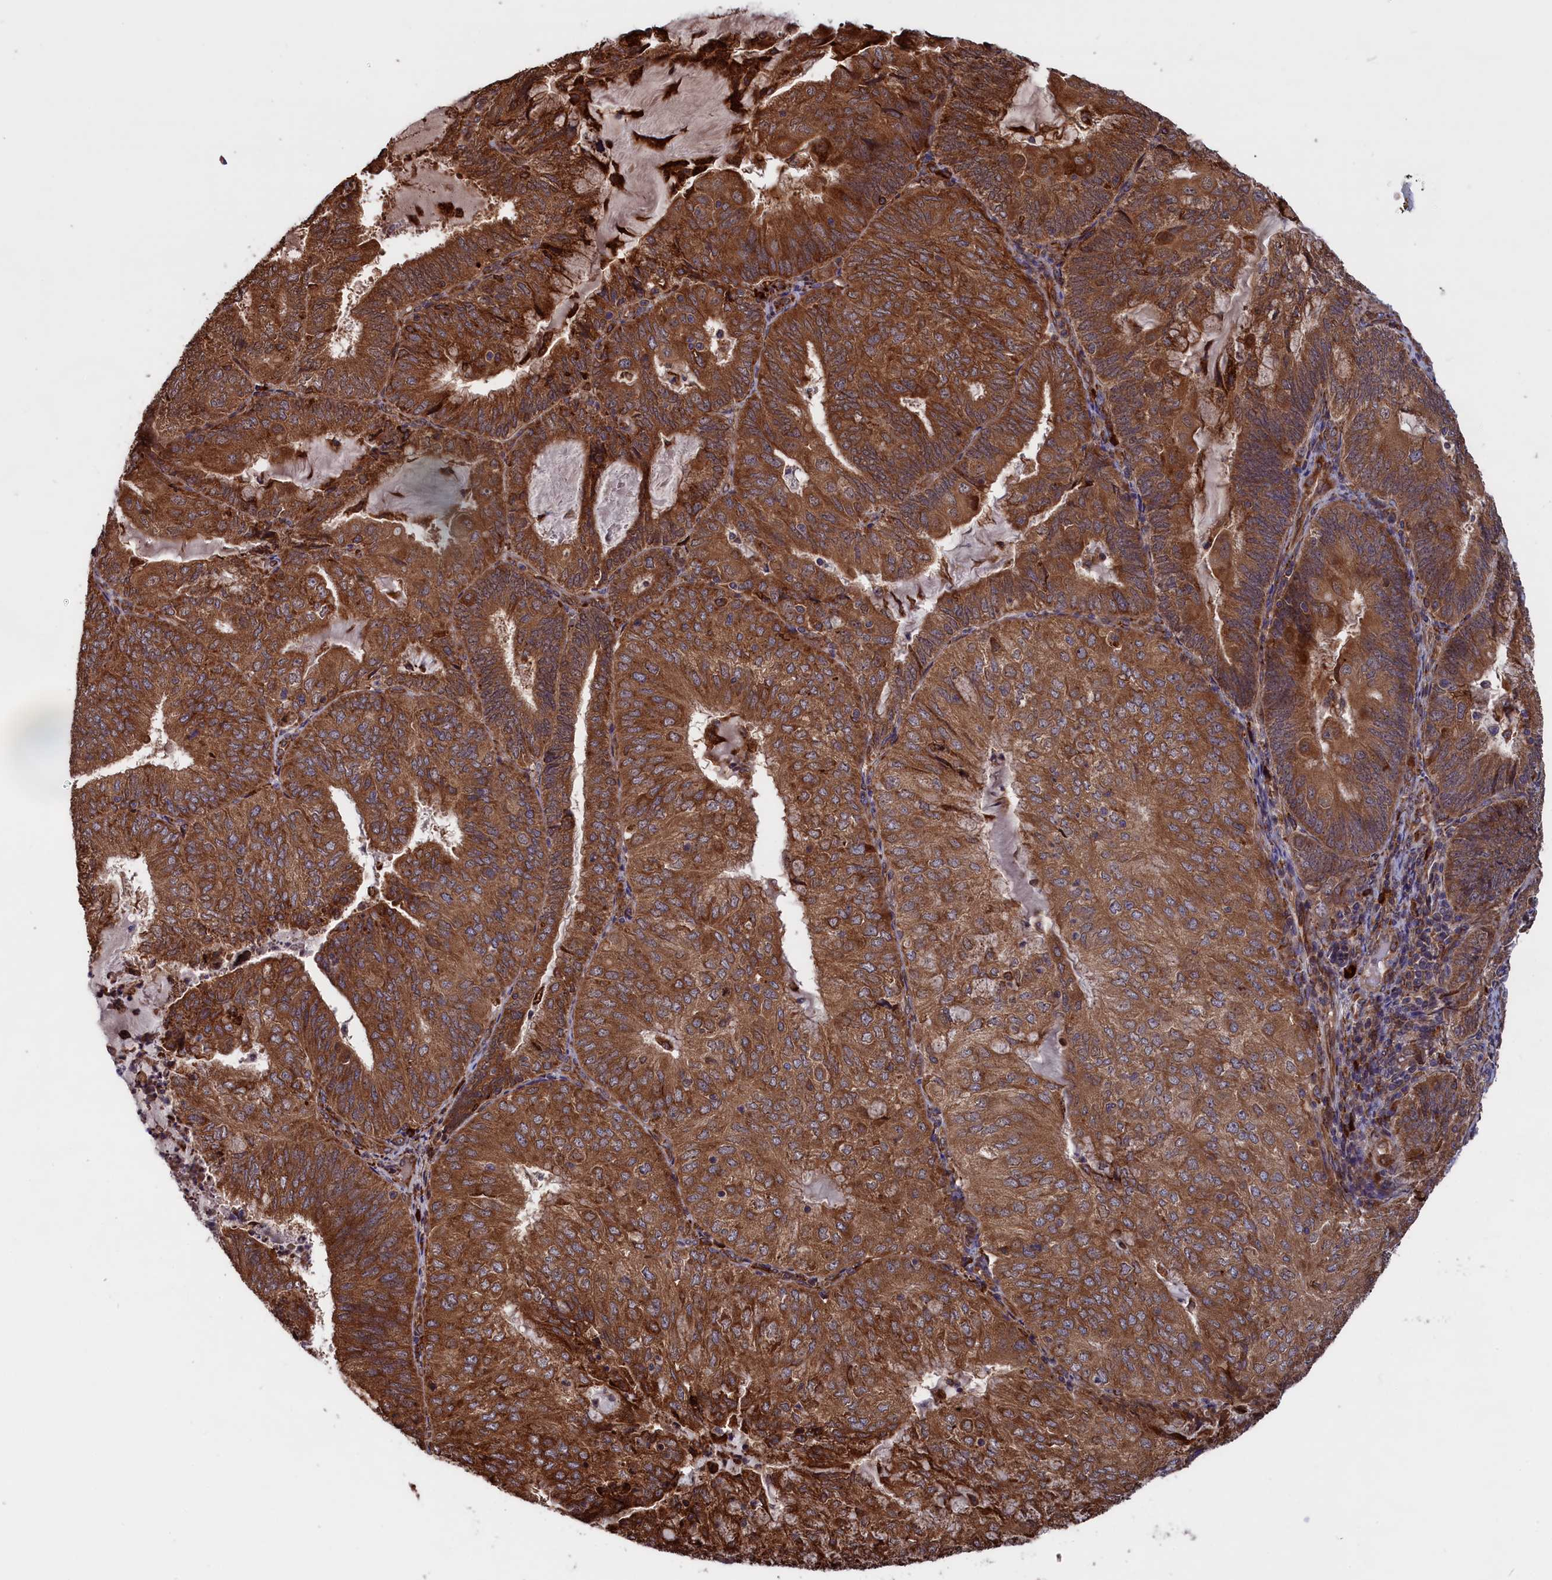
{"staining": {"intensity": "moderate", "quantity": ">75%", "location": "cytoplasmic/membranous"}, "tissue": "endometrial cancer", "cell_type": "Tumor cells", "image_type": "cancer", "snomed": [{"axis": "morphology", "description": "Adenocarcinoma, NOS"}, {"axis": "topography", "description": "Endometrium"}], "caption": "Approximately >75% of tumor cells in endometrial cancer exhibit moderate cytoplasmic/membranous protein expression as visualized by brown immunohistochemical staining.", "gene": "PLA2G4C", "patient": {"sex": "female", "age": 81}}